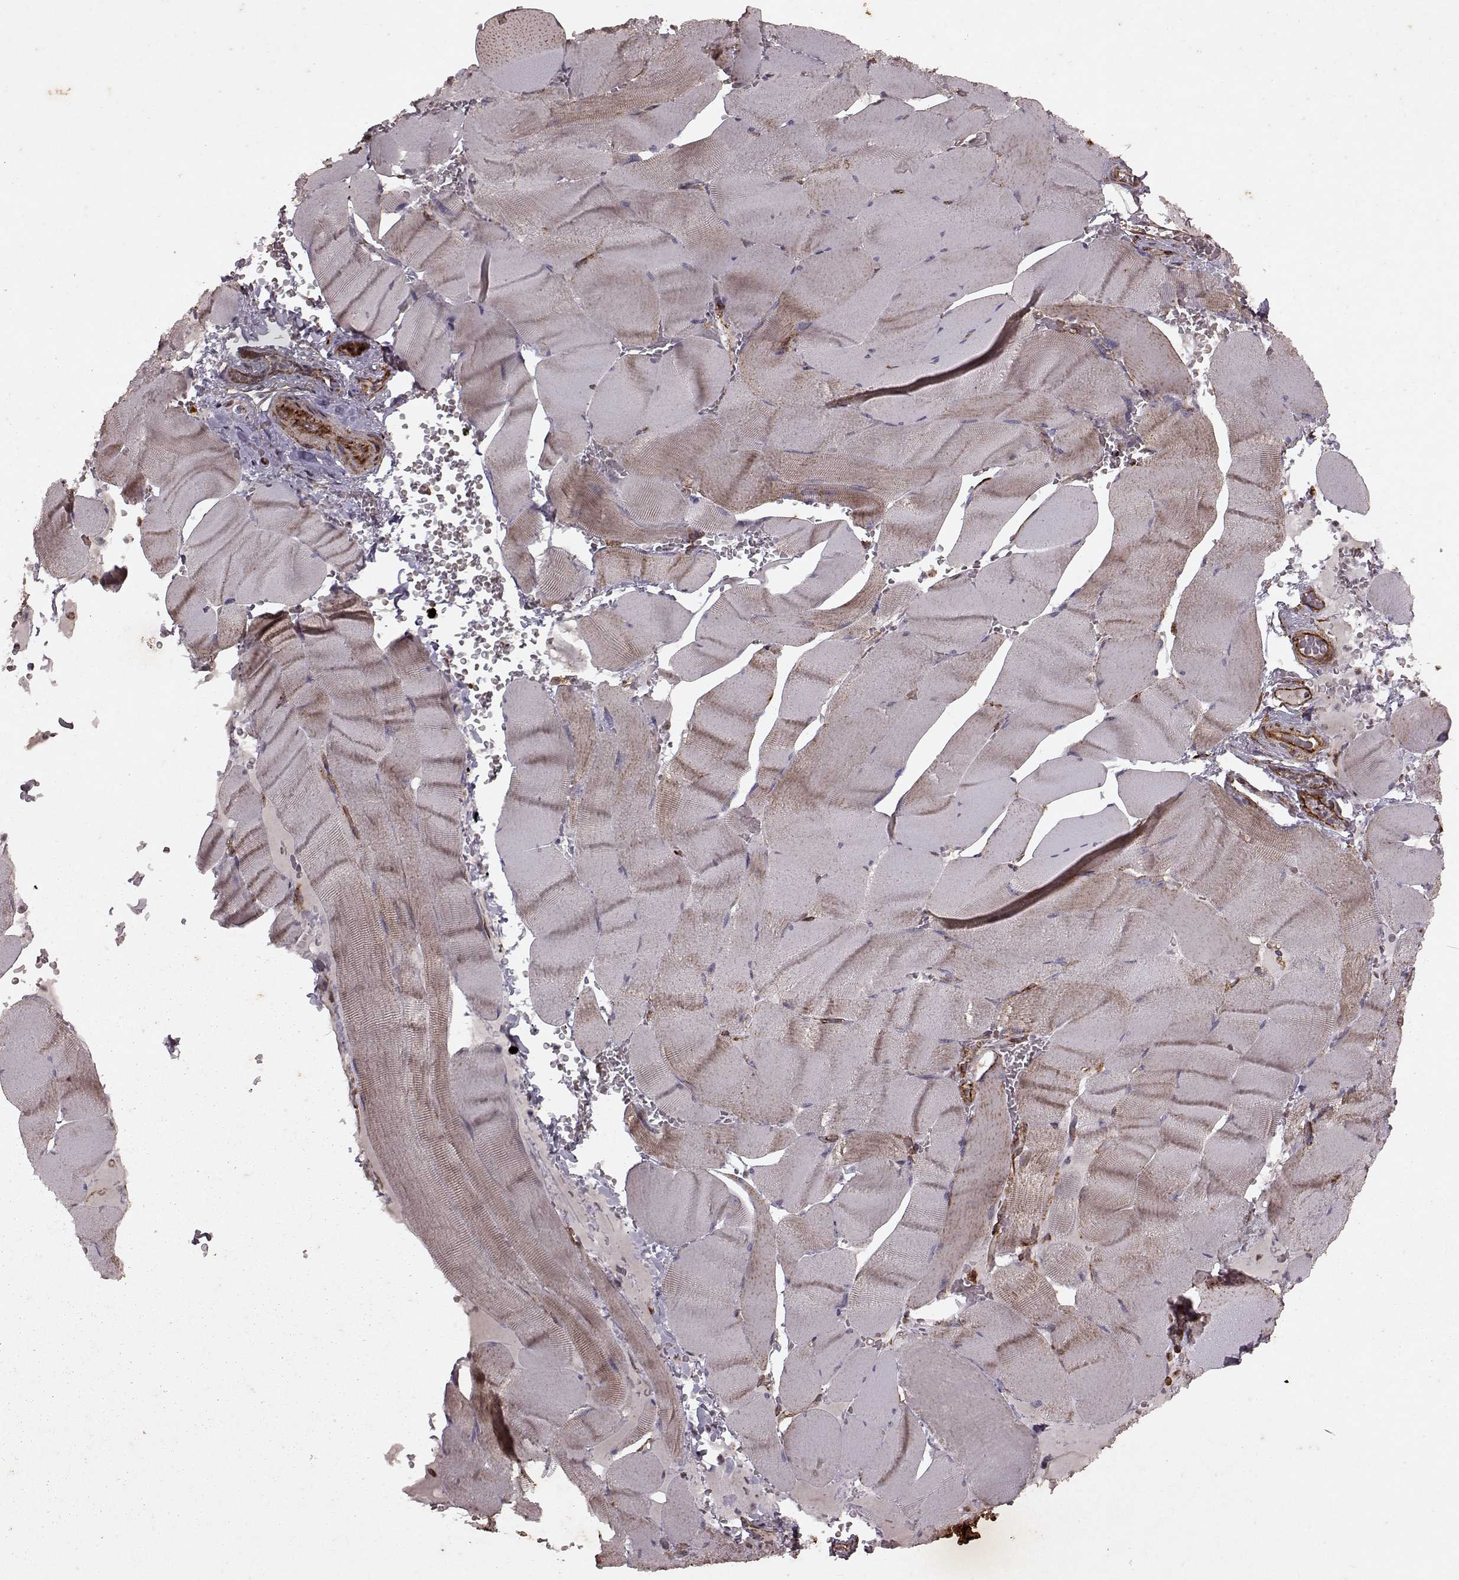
{"staining": {"intensity": "weak", "quantity": "25%-75%", "location": "cytoplasmic/membranous"}, "tissue": "skeletal muscle", "cell_type": "Myocytes", "image_type": "normal", "snomed": [{"axis": "morphology", "description": "Normal tissue, NOS"}, {"axis": "topography", "description": "Skeletal muscle"}], "caption": "Normal skeletal muscle demonstrates weak cytoplasmic/membranous staining in approximately 25%-75% of myocytes.", "gene": "ENSG00000285130", "patient": {"sex": "male", "age": 56}}